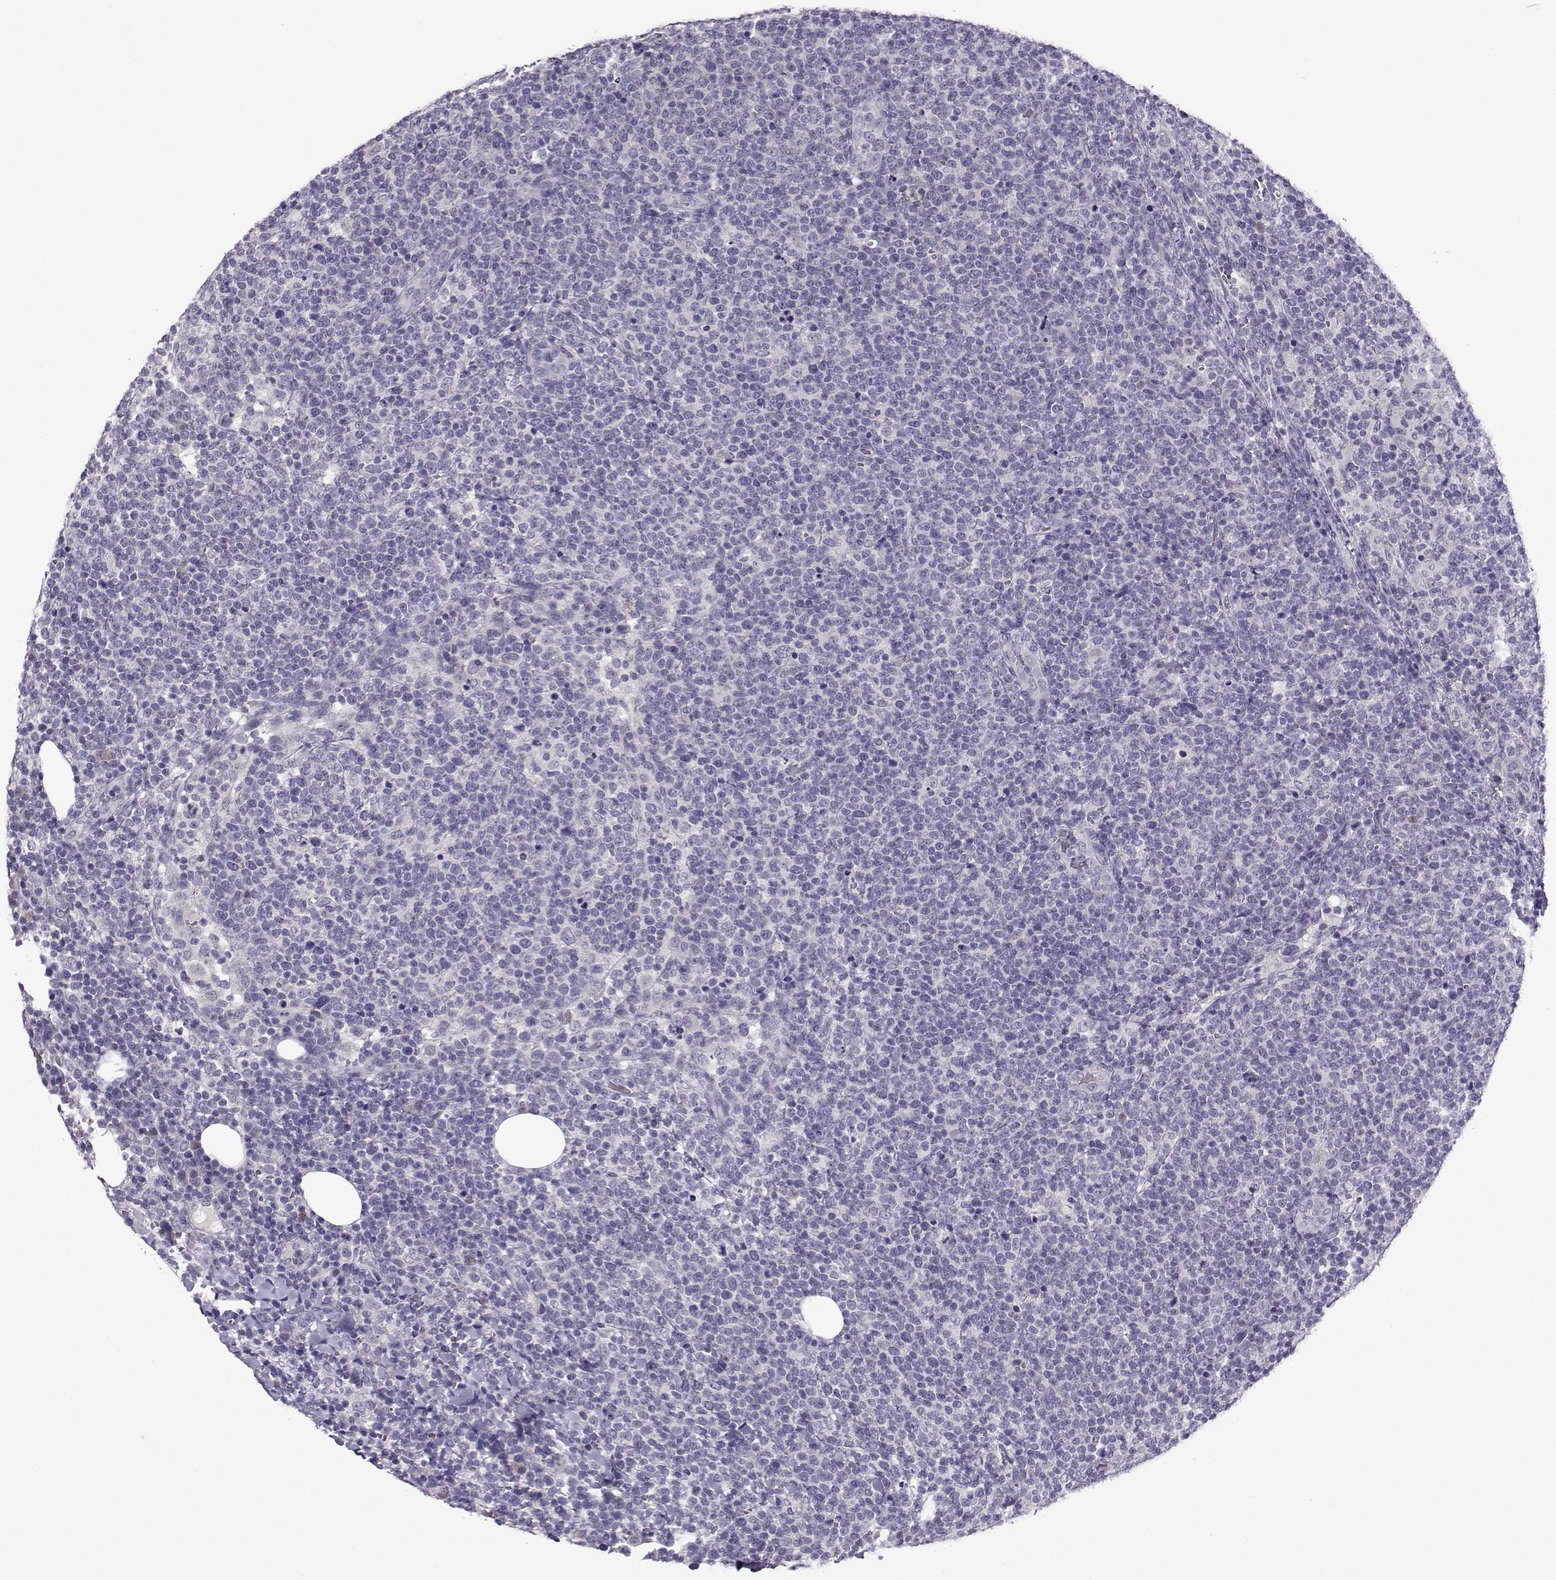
{"staining": {"intensity": "negative", "quantity": "none", "location": "none"}, "tissue": "lymphoma", "cell_type": "Tumor cells", "image_type": "cancer", "snomed": [{"axis": "morphology", "description": "Malignant lymphoma, non-Hodgkin's type, High grade"}, {"axis": "topography", "description": "Lymph node"}], "caption": "Tumor cells show no significant protein expression in lymphoma.", "gene": "CRYBB1", "patient": {"sex": "male", "age": 61}}